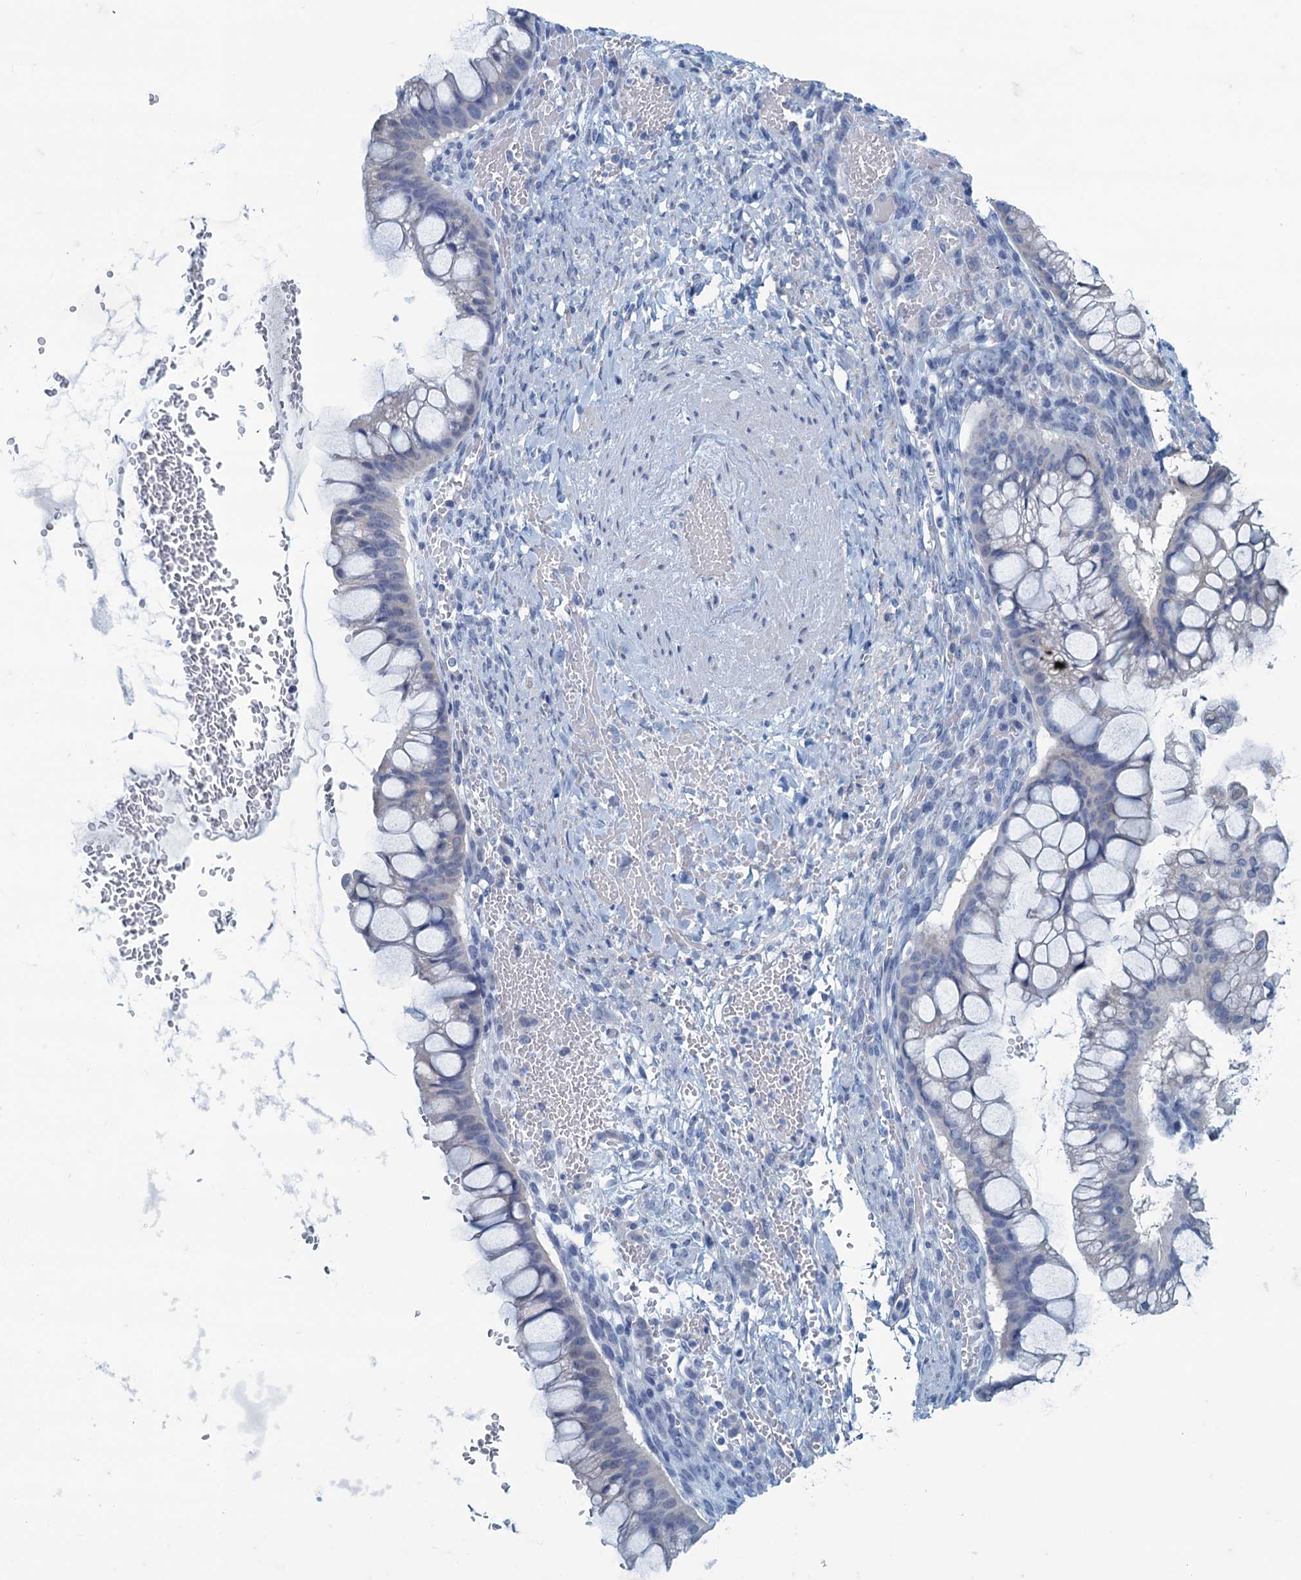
{"staining": {"intensity": "negative", "quantity": "none", "location": "none"}, "tissue": "ovarian cancer", "cell_type": "Tumor cells", "image_type": "cancer", "snomed": [{"axis": "morphology", "description": "Cystadenocarcinoma, mucinous, NOS"}, {"axis": "topography", "description": "Ovary"}], "caption": "The image exhibits no significant expression in tumor cells of mucinous cystadenocarcinoma (ovarian).", "gene": "MAP1LC3A", "patient": {"sex": "female", "age": 73}}